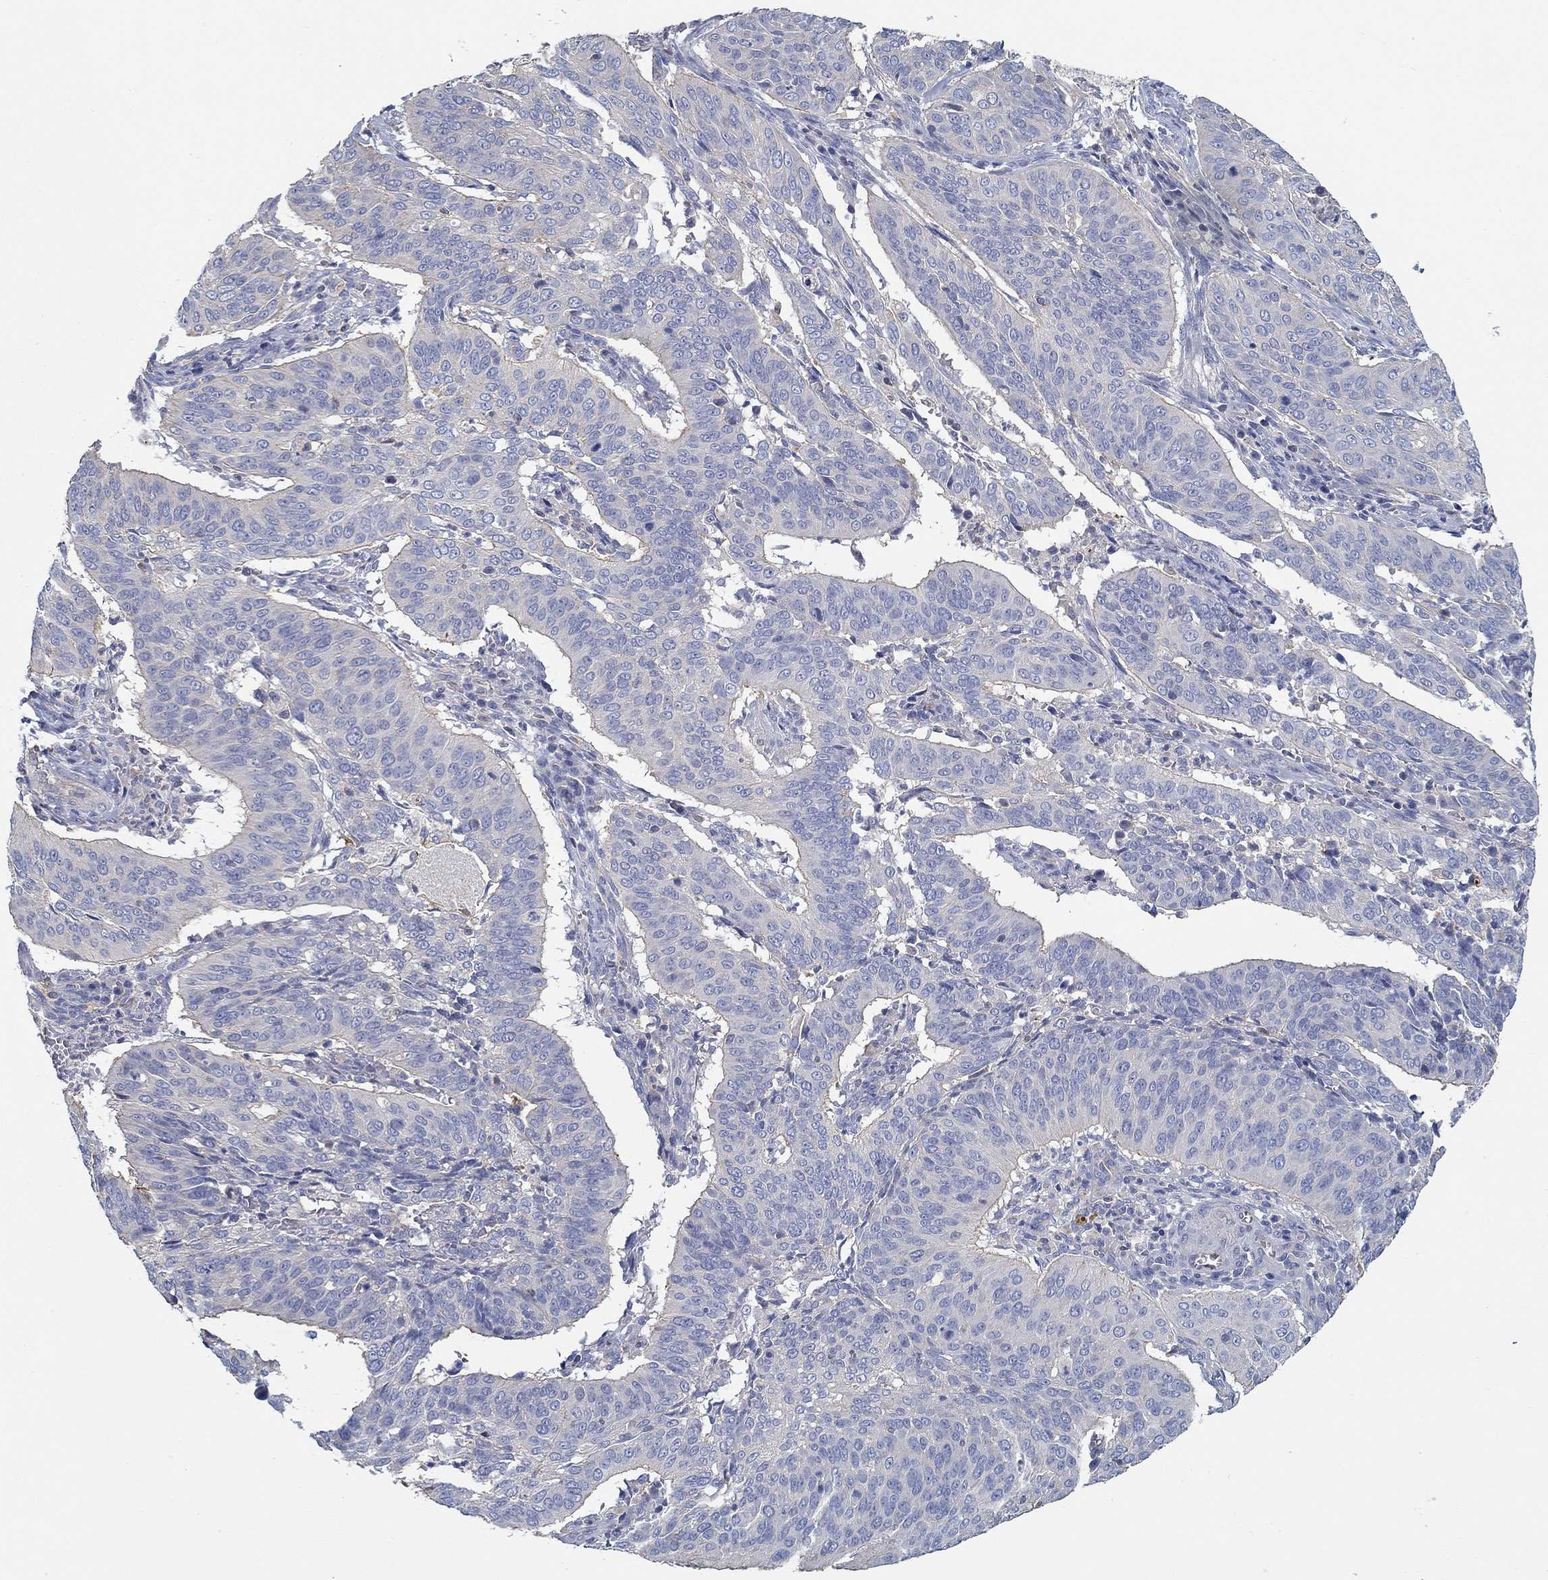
{"staining": {"intensity": "negative", "quantity": "none", "location": "none"}, "tissue": "cervical cancer", "cell_type": "Tumor cells", "image_type": "cancer", "snomed": [{"axis": "morphology", "description": "Normal tissue, NOS"}, {"axis": "morphology", "description": "Squamous cell carcinoma, NOS"}, {"axis": "topography", "description": "Cervix"}], "caption": "Immunohistochemistry (IHC) image of cervical cancer stained for a protein (brown), which shows no positivity in tumor cells. The staining was performed using DAB (3,3'-diaminobenzidine) to visualize the protein expression in brown, while the nuclei were stained in blue with hematoxylin (Magnification: 20x).", "gene": "BBOF1", "patient": {"sex": "female", "age": 39}}